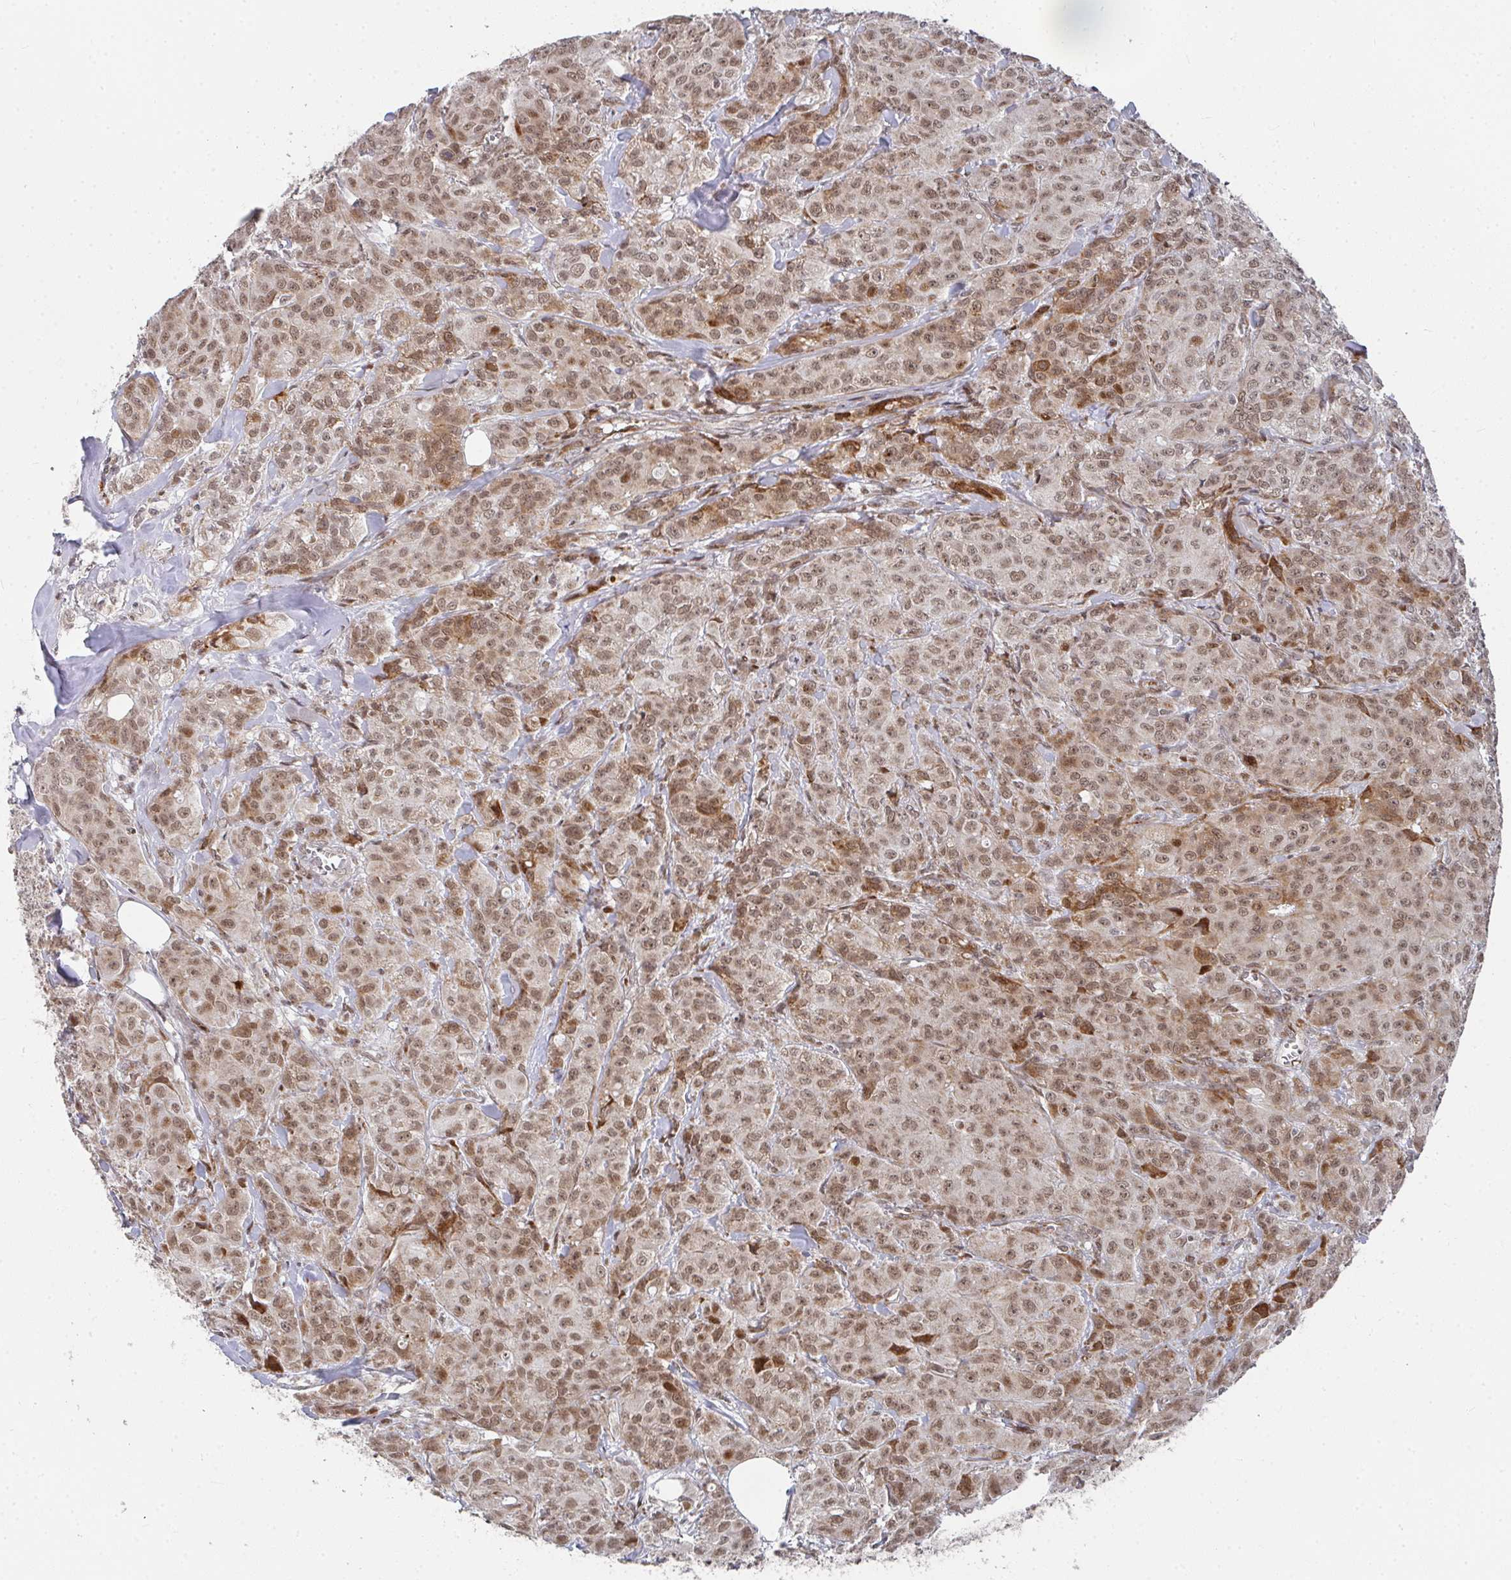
{"staining": {"intensity": "moderate", "quantity": ">75%", "location": "cytoplasmic/membranous,nuclear"}, "tissue": "breast cancer", "cell_type": "Tumor cells", "image_type": "cancer", "snomed": [{"axis": "morphology", "description": "Normal tissue, NOS"}, {"axis": "morphology", "description": "Duct carcinoma"}, {"axis": "topography", "description": "Breast"}], "caption": "A medium amount of moderate cytoplasmic/membranous and nuclear positivity is present in about >75% of tumor cells in breast cancer tissue.", "gene": "RBBP5", "patient": {"sex": "female", "age": 43}}